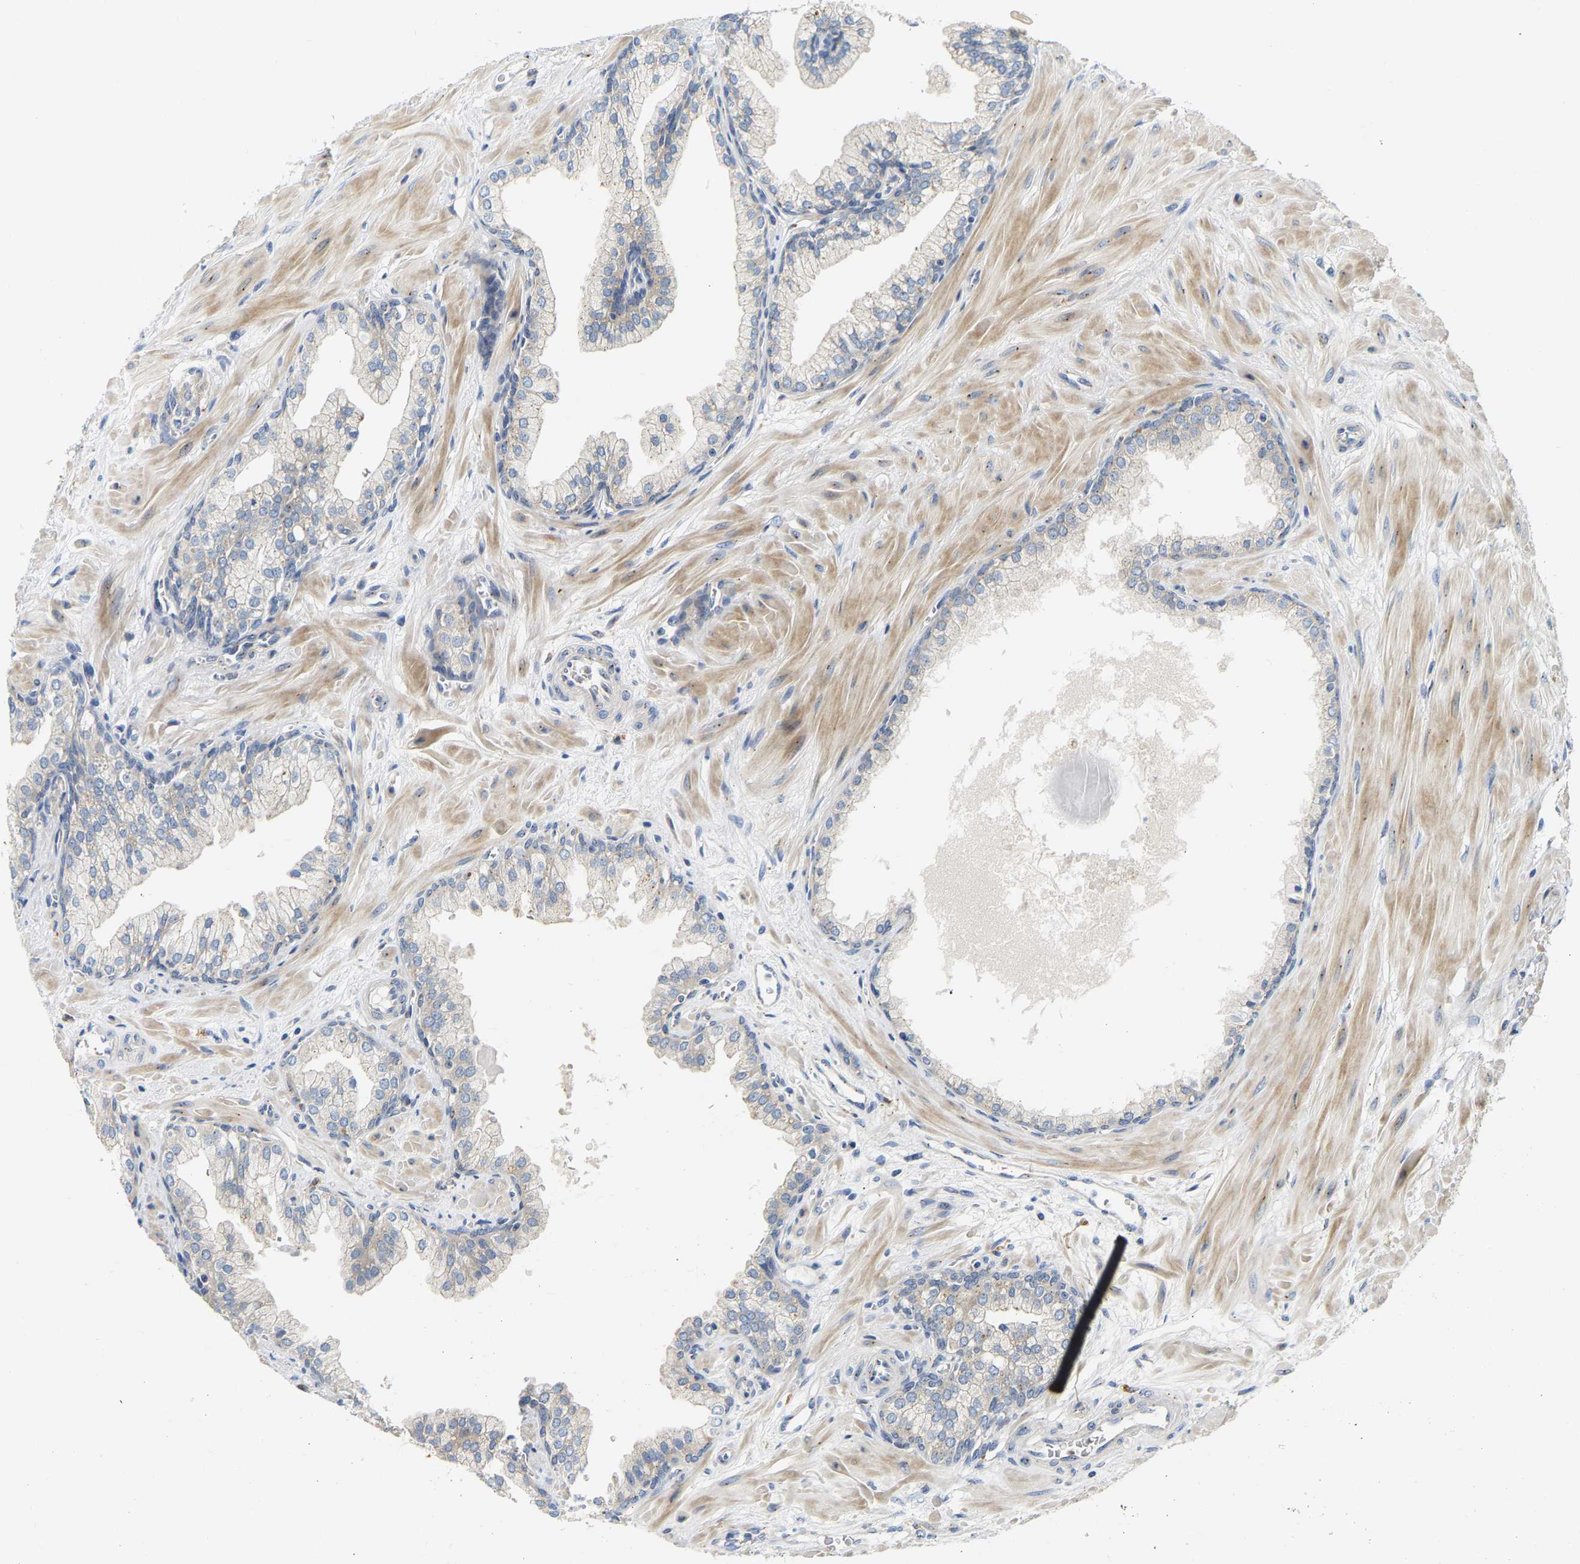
{"staining": {"intensity": "weak", "quantity": "<25%", "location": "cytoplasmic/membranous"}, "tissue": "prostate cancer", "cell_type": "Tumor cells", "image_type": "cancer", "snomed": [{"axis": "morphology", "description": "Adenocarcinoma, Low grade"}, {"axis": "topography", "description": "Prostate"}], "caption": "A high-resolution histopathology image shows immunohistochemistry (IHC) staining of prostate cancer, which demonstrates no significant staining in tumor cells.", "gene": "PCNT", "patient": {"sex": "male", "age": 53}}